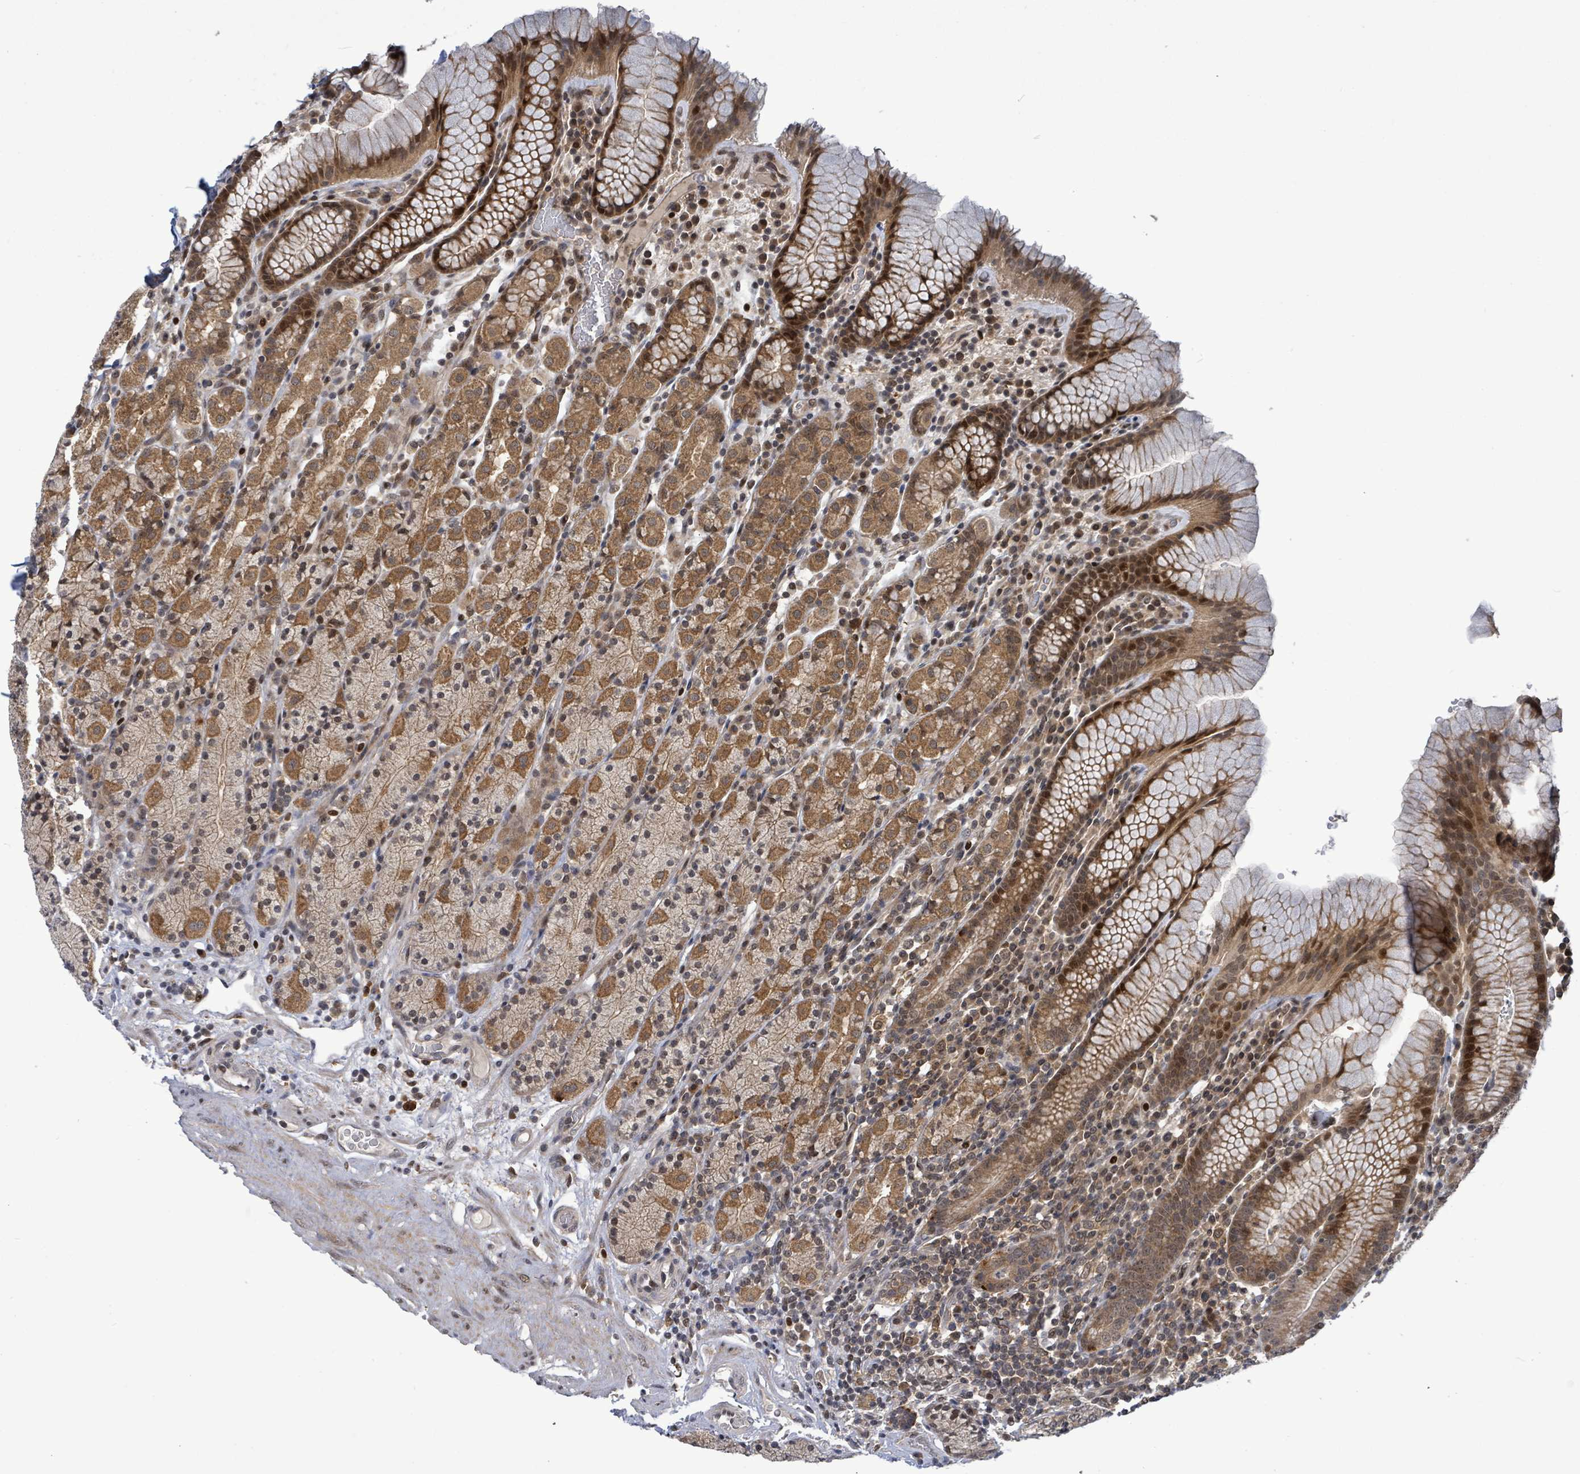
{"staining": {"intensity": "moderate", "quantity": ">75%", "location": "cytoplasmic/membranous,nuclear"}, "tissue": "stomach", "cell_type": "Glandular cells", "image_type": "normal", "snomed": [{"axis": "morphology", "description": "Normal tissue, NOS"}, {"axis": "topography", "description": "Stomach, upper"}, {"axis": "topography", "description": "Stomach"}], "caption": "DAB (3,3'-diaminobenzidine) immunohistochemical staining of normal stomach exhibits moderate cytoplasmic/membranous,nuclear protein staining in about >75% of glandular cells. (IHC, brightfield microscopy, high magnification).", "gene": "FBXO6", "patient": {"sex": "male", "age": 62}}